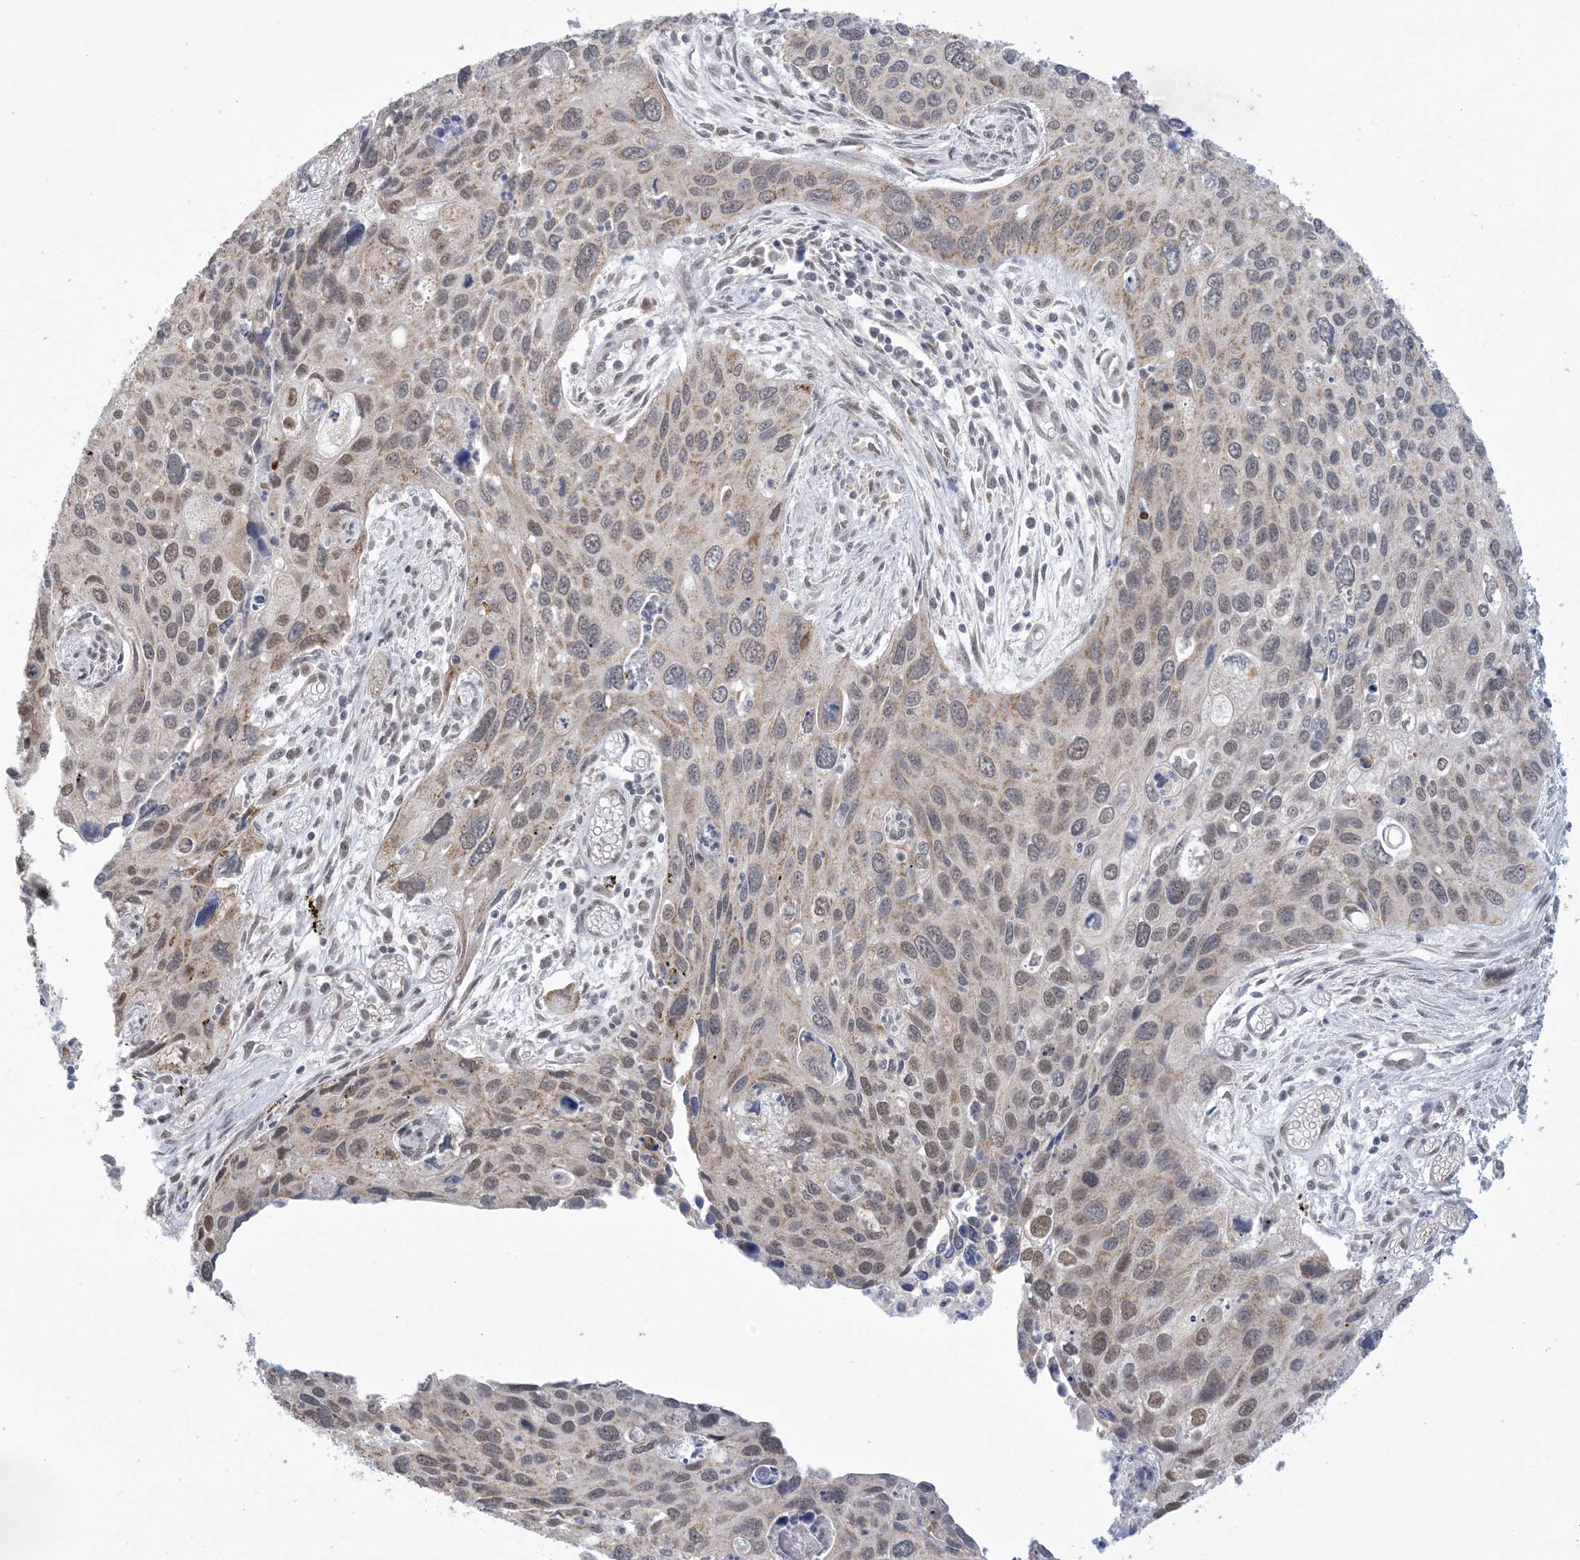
{"staining": {"intensity": "moderate", "quantity": "25%-75%", "location": "cytoplasmic/membranous,nuclear"}, "tissue": "cervical cancer", "cell_type": "Tumor cells", "image_type": "cancer", "snomed": [{"axis": "morphology", "description": "Squamous cell carcinoma, NOS"}, {"axis": "topography", "description": "Cervix"}], "caption": "This is a photomicrograph of immunohistochemistry staining of squamous cell carcinoma (cervical), which shows moderate positivity in the cytoplasmic/membranous and nuclear of tumor cells.", "gene": "TRMT10C", "patient": {"sex": "female", "age": 55}}